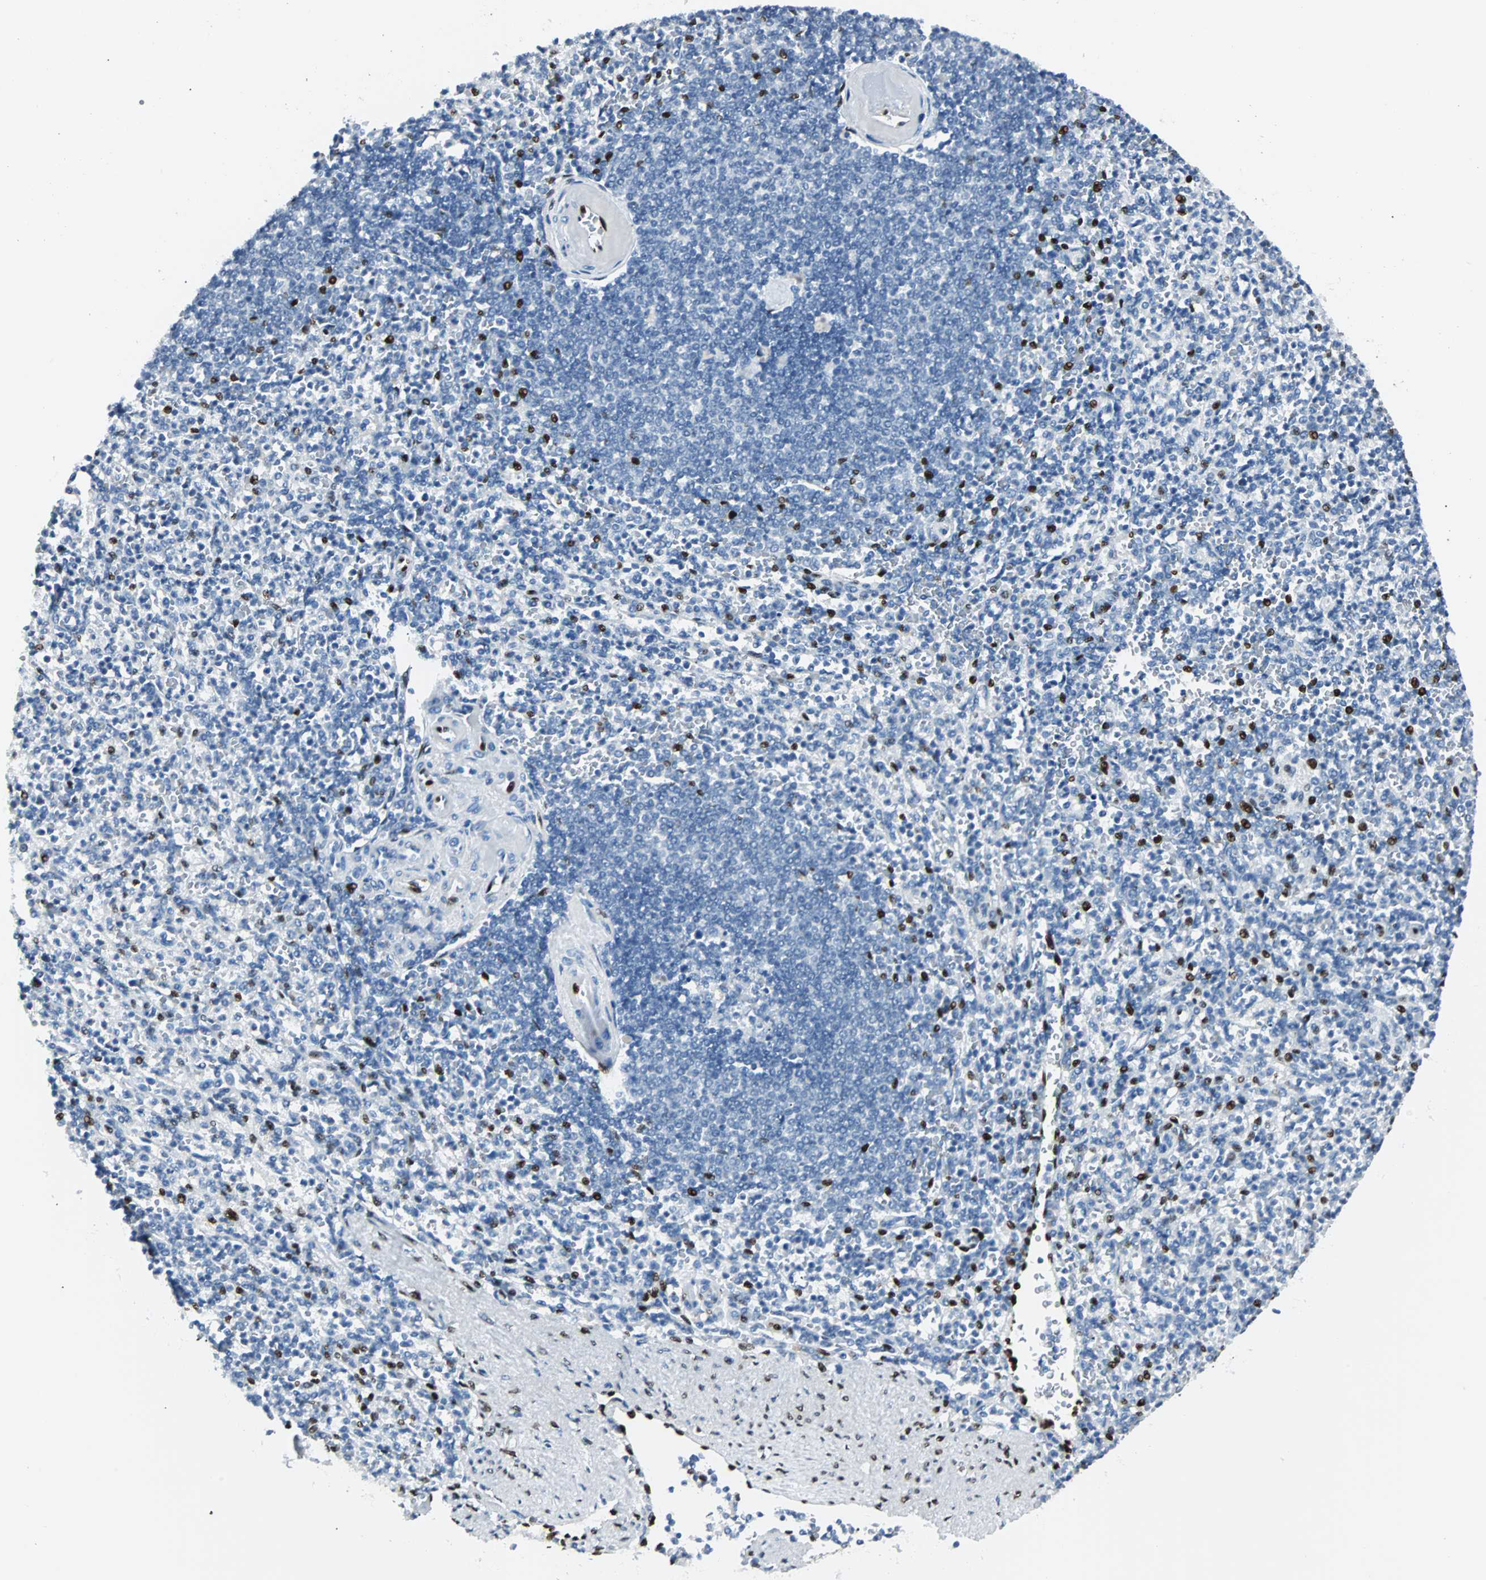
{"staining": {"intensity": "strong", "quantity": "<25%", "location": "nuclear"}, "tissue": "spleen", "cell_type": "Cells in red pulp", "image_type": "normal", "snomed": [{"axis": "morphology", "description": "Normal tissue, NOS"}, {"axis": "topography", "description": "Spleen"}], "caption": "Immunohistochemical staining of normal spleen exhibits <25% levels of strong nuclear protein positivity in about <25% of cells in red pulp.", "gene": "IL33", "patient": {"sex": "female", "age": 74}}